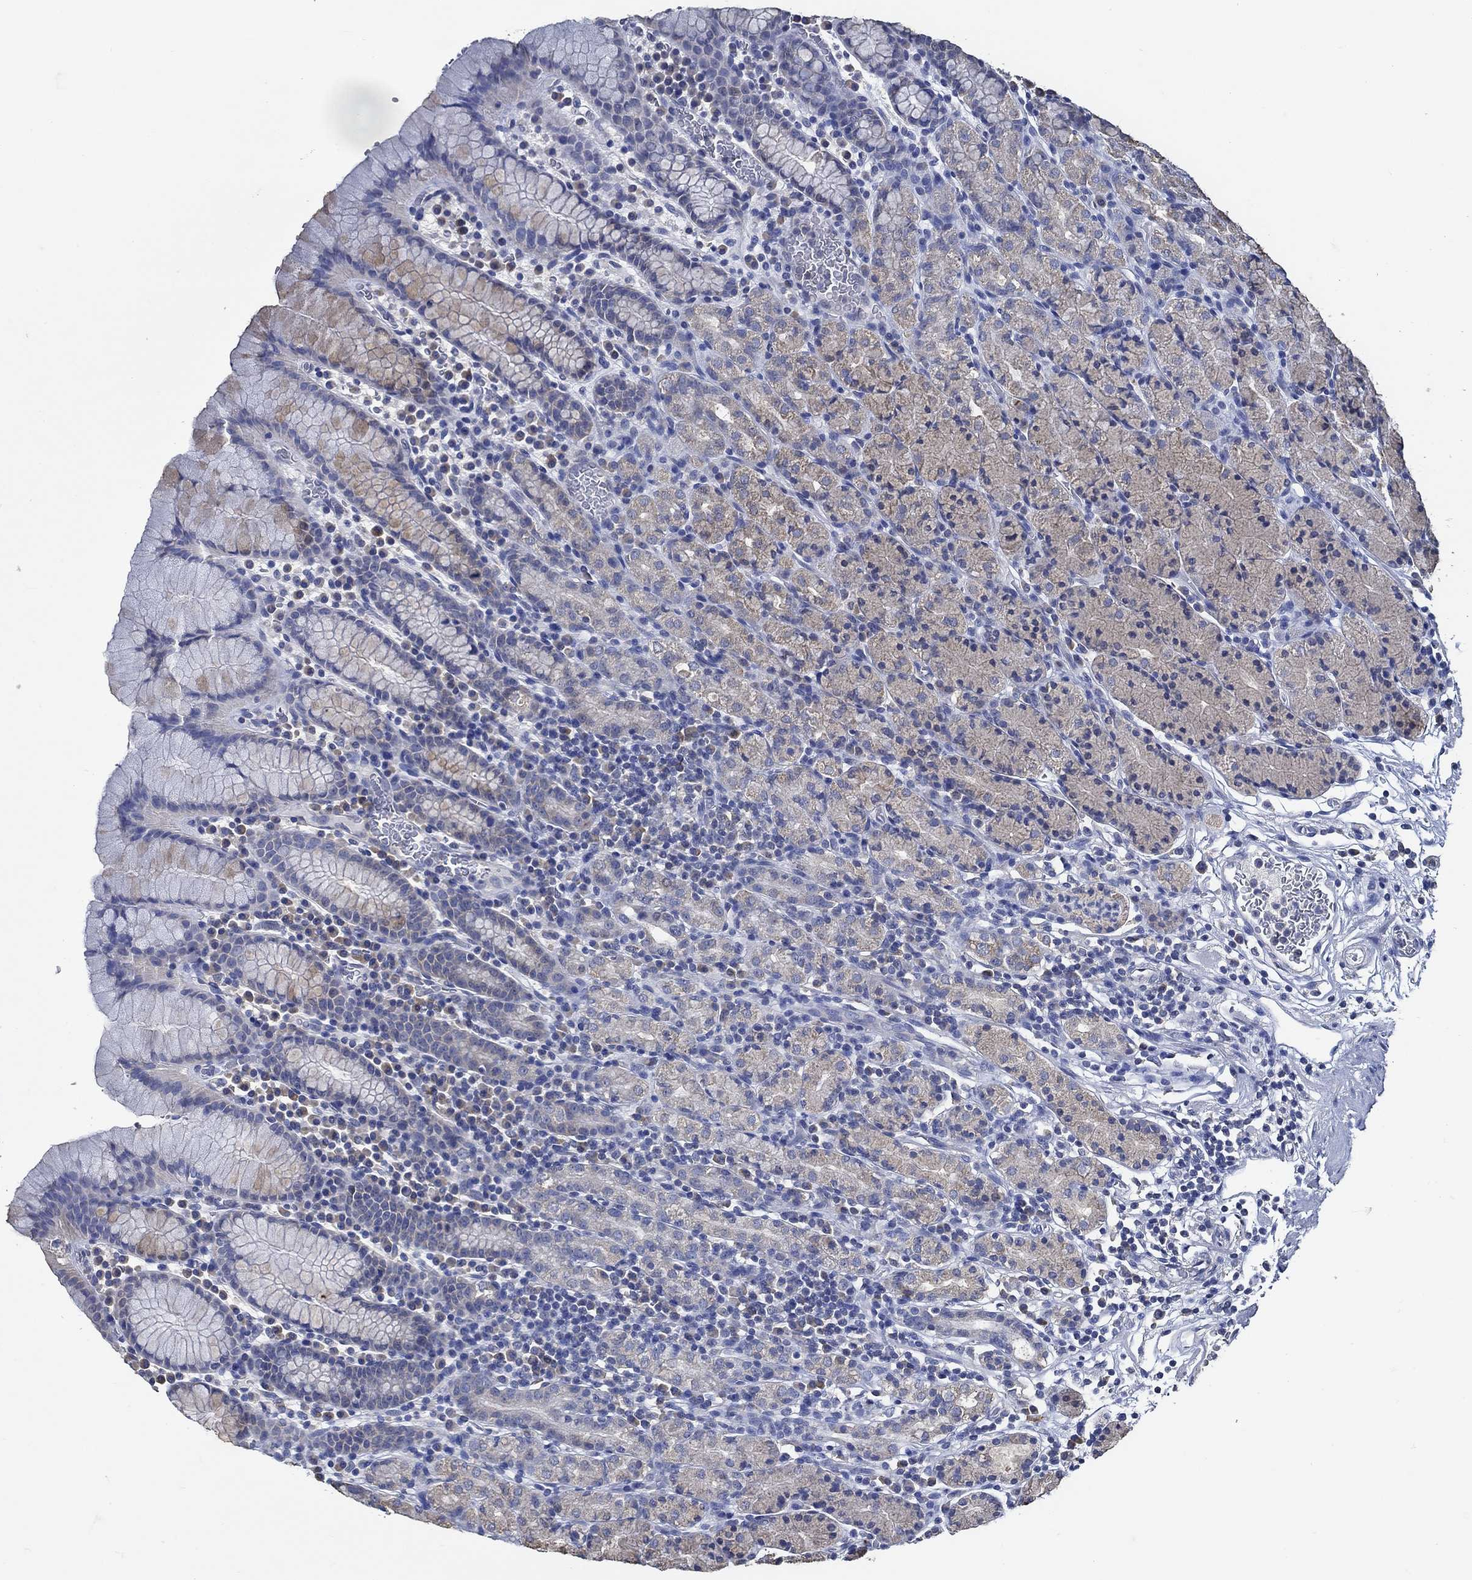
{"staining": {"intensity": "weak", "quantity": "25%-75%", "location": "cytoplasmic/membranous"}, "tissue": "stomach", "cell_type": "Glandular cells", "image_type": "normal", "snomed": [{"axis": "morphology", "description": "Normal tissue, NOS"}, {"axis": "topography", "description": "Stomach, upper"}, {"axis": "topography", "description": "Stomach"}], "caption": "Protein positivity by IHC exhibits weak cytoplasmic/membranous positivity in about 25%-75% of glandular cells in unremarkable stomach.", "gene": "DOCK3", "patient": {"sex": "male", "age": 62}}